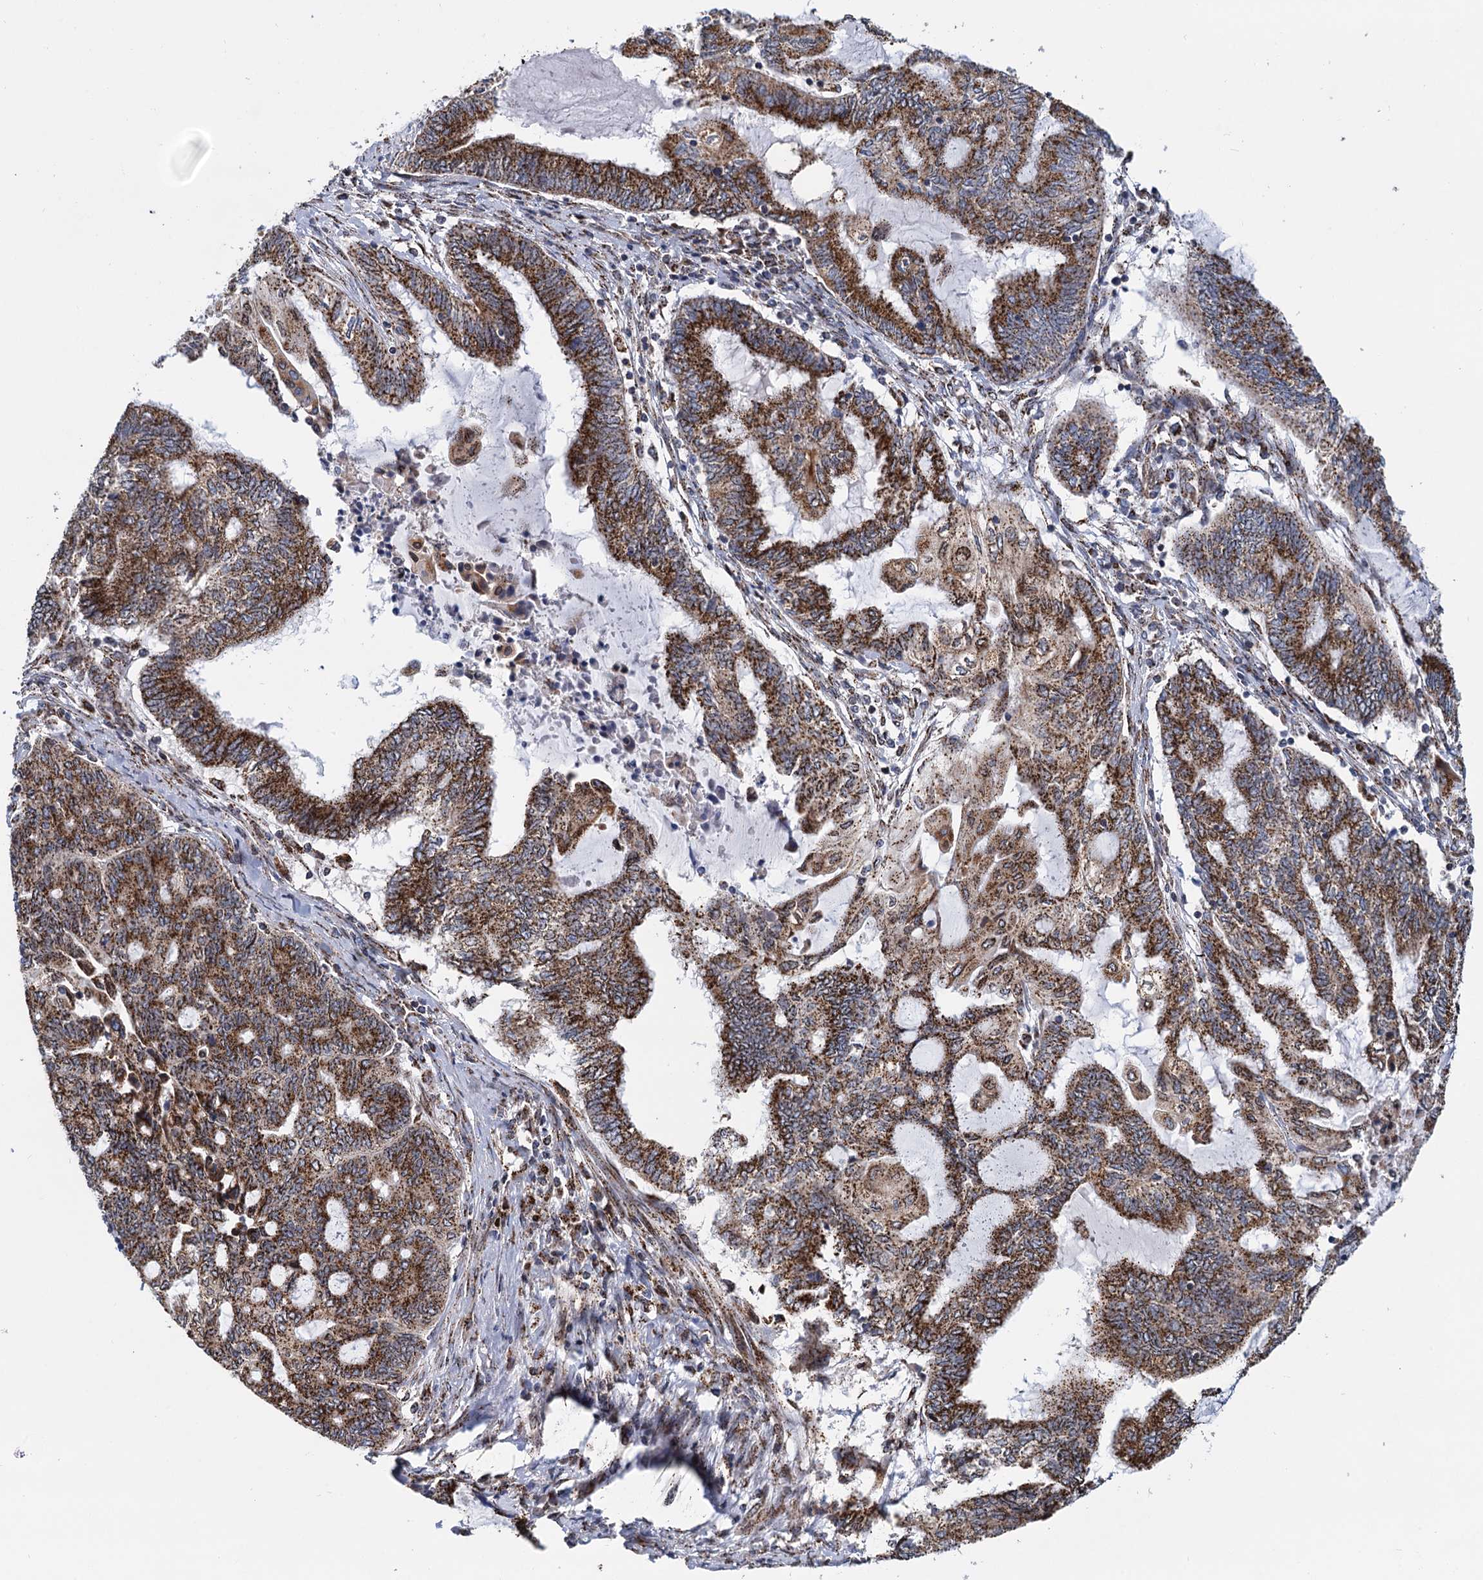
{"staining": {"intensity": "strong", "quantity": ">75%", "location": "cytoplasmic/membranous"}, "tissue": "endometrial cancer", "cell_type": "Tumor cells", "image_type": "cancer", "snomed": [{"axis": "morphology", "description": "Adenocarcinoma, NOS"}, {"axis": "topography", "description": "Uterus"}, {"axis": "topography", "description": "Endometrium"}], "caption": "Human endometrial cancer (adenocarcinoma) stained for a protein (brown) displays strong cytoplasmic/membranous positive positivity in approximately >75% of tumor cells.", "gene": "SUPT20H", "patient": {"sex": "female", "age": 70}}